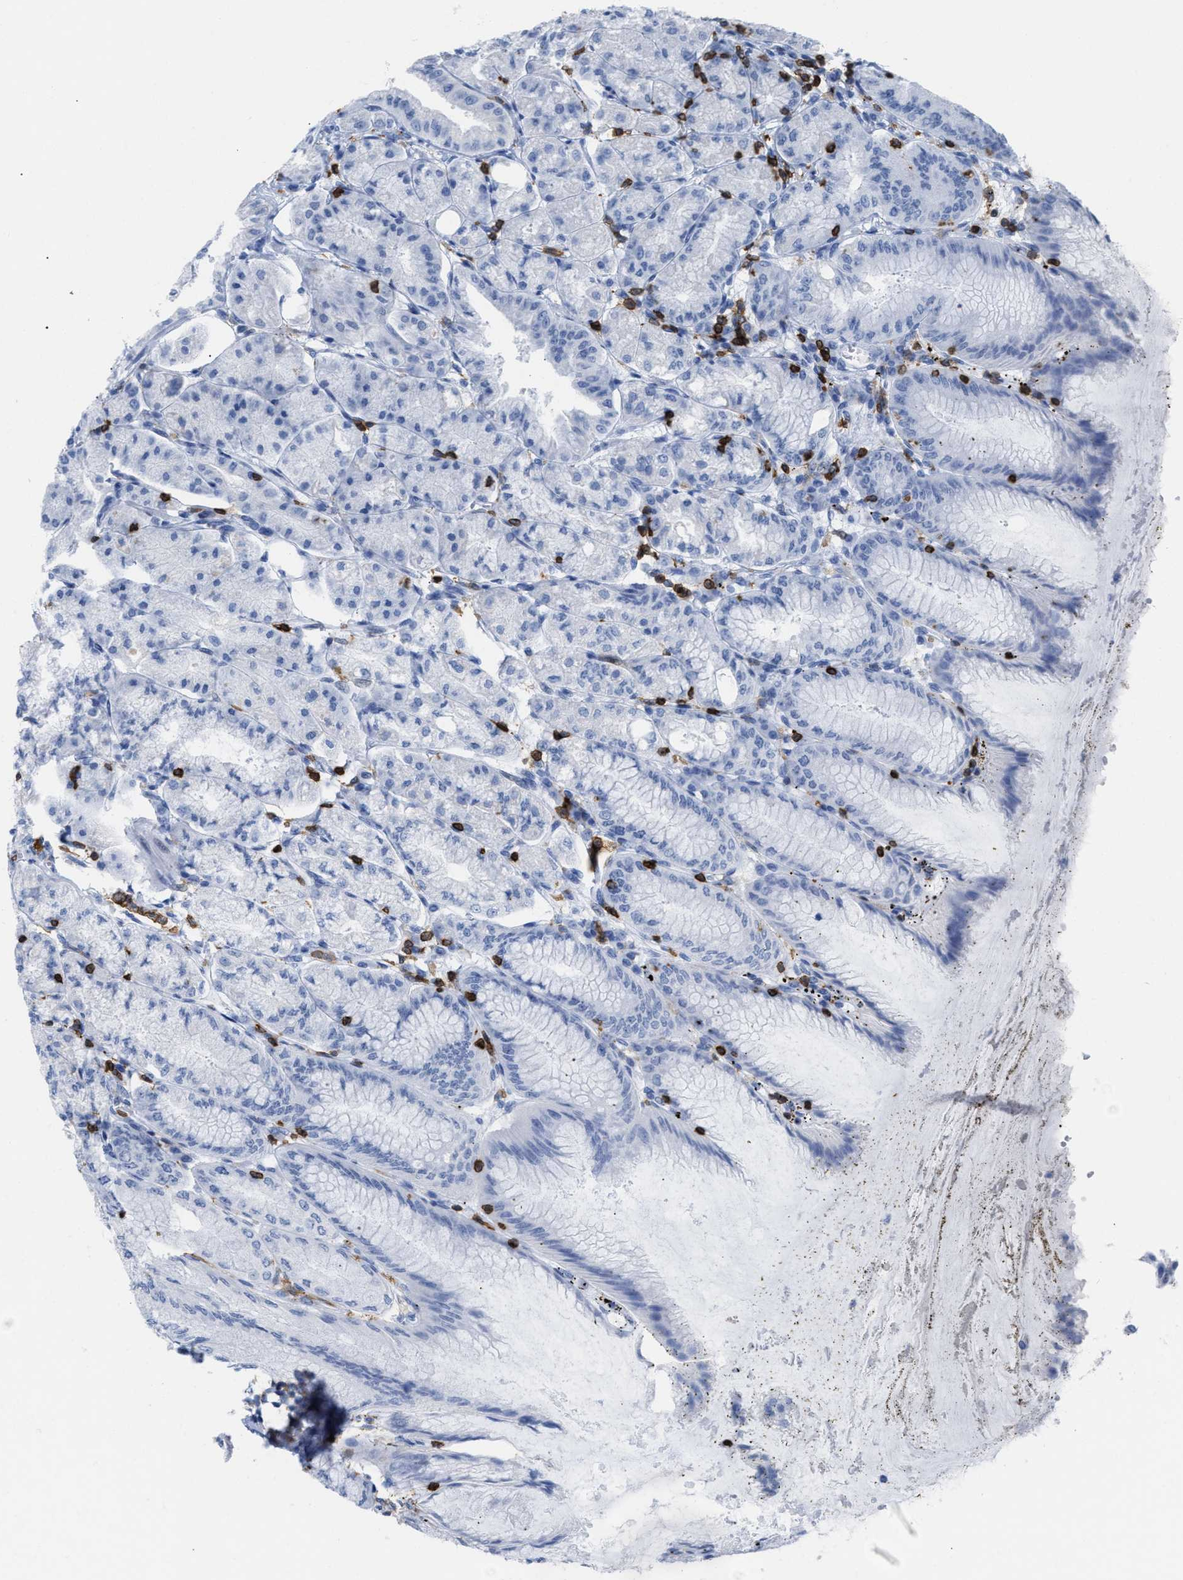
{"staining": {"intensity": "negative", "quantity": "none", "location": "none"}, "tissue": "stomach", "cell_type": "Glandular cells", "image_type": "normal", "snomed": [{"axis": "morphology", "description": "Normal tissue, NOS"}, {"axis": "topography", "description": "Stomach, lower"}], "caption": "DAB immunohistochemical staining of unremarkable stomach shows no significant expression in glandular cells. Nuclei are stained in blue.", "gene": "LCP1", "patient": {"sex": "male", "age": 71}}